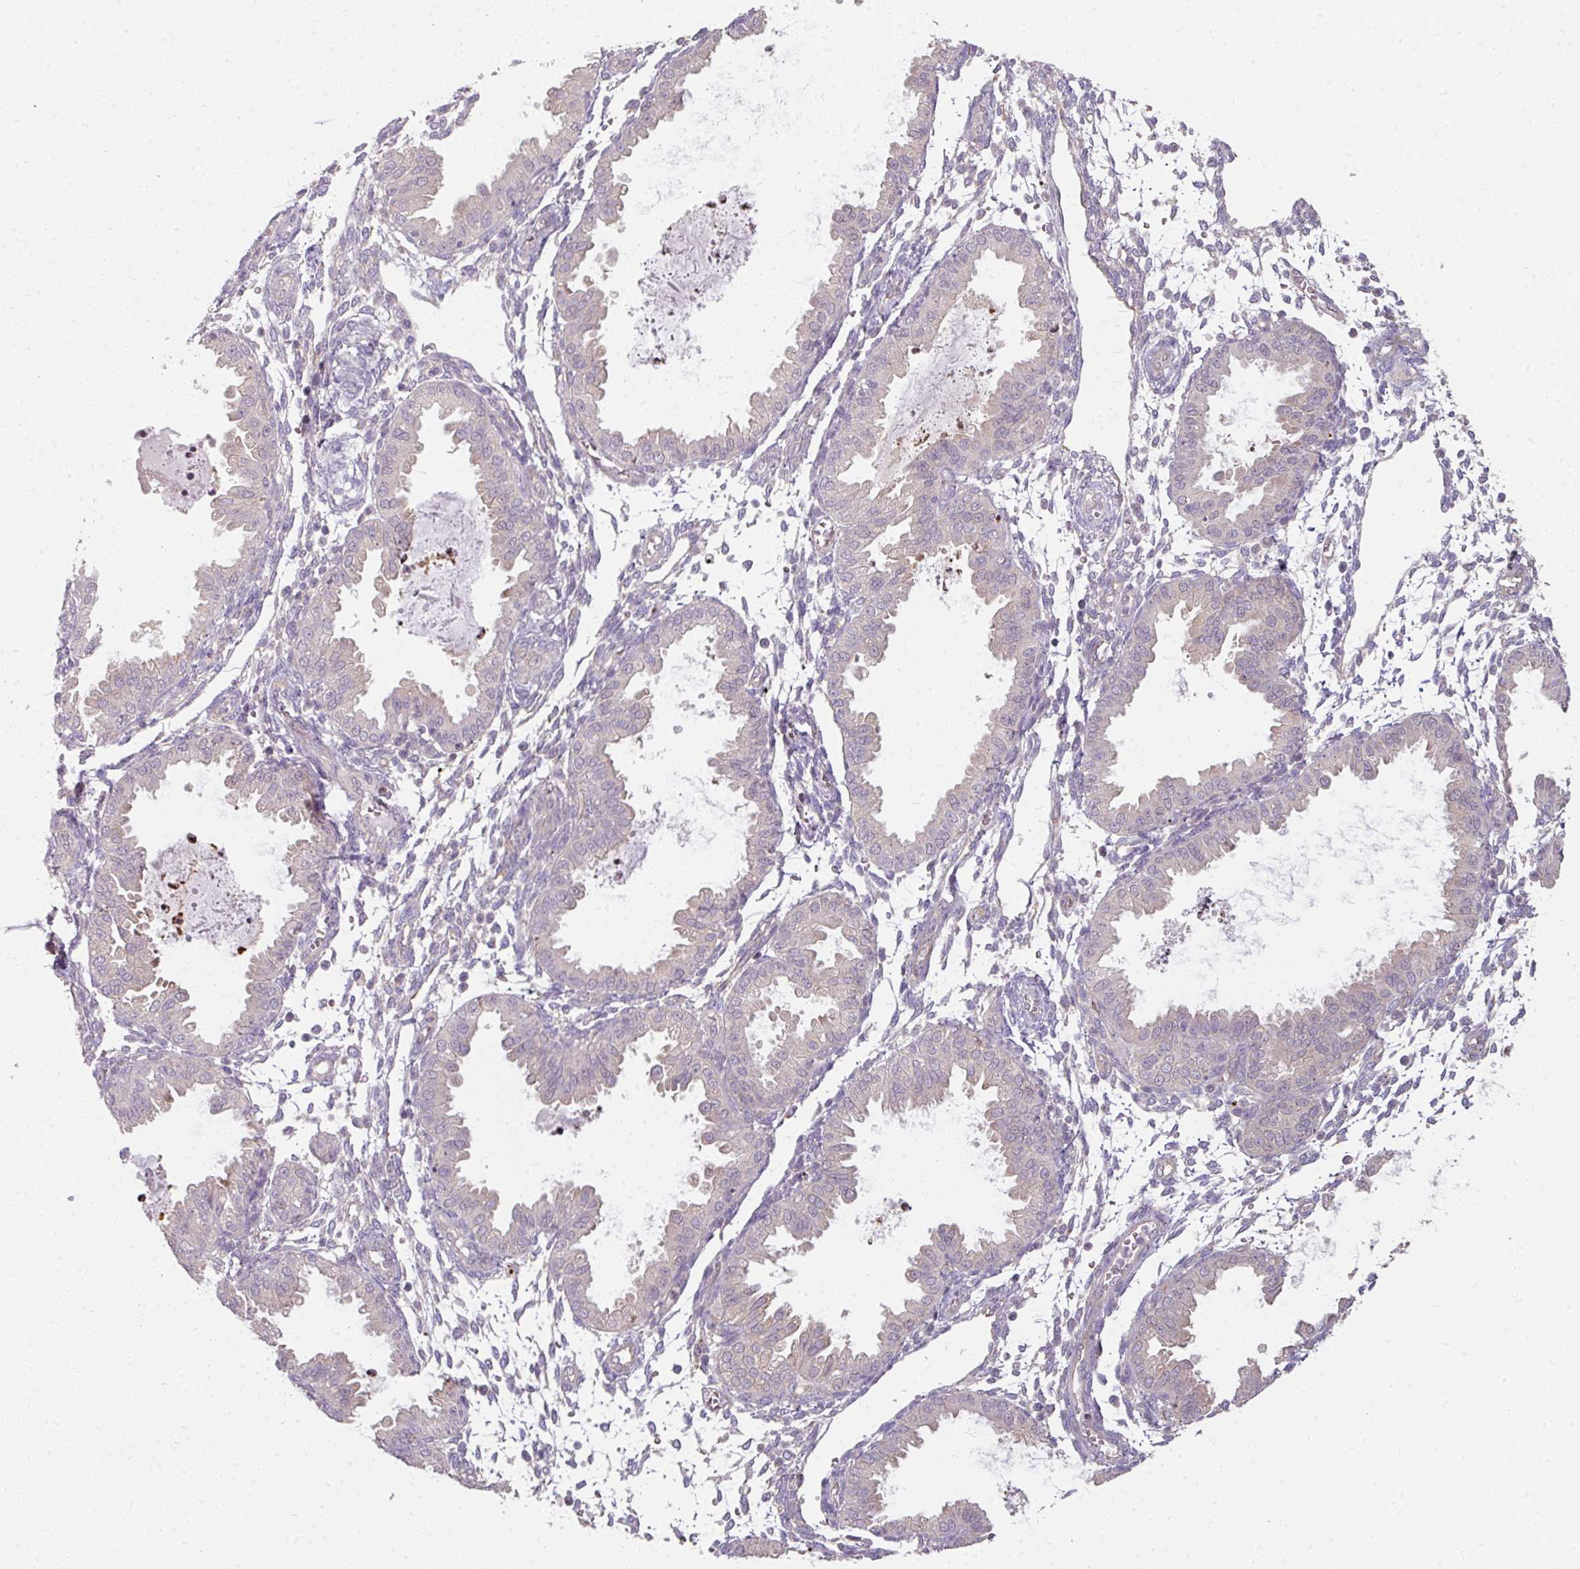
{"staining": {"intensity": "negative", "quantity": "none", "location": "none"}, "tissue": "endometrium", "cell_type": "Cells in endometrial stroma", "image_type": "normal", "snomed": [{"axis": "morphology", "description": "Normal tissue, NOS"}, {"axis": "topography", "description": "Endometrium"}], "caption": "Immunohistochemistry of normal endometrium demonstrates no positivity in cells in endometrial stroma. (Stains: DAB IHC with hematoxylin counter stain, Microscopy: brightfield microscopy at high magnification).", "gene": "C19orf33", "patient": {"sex": "female", "age": 33}}